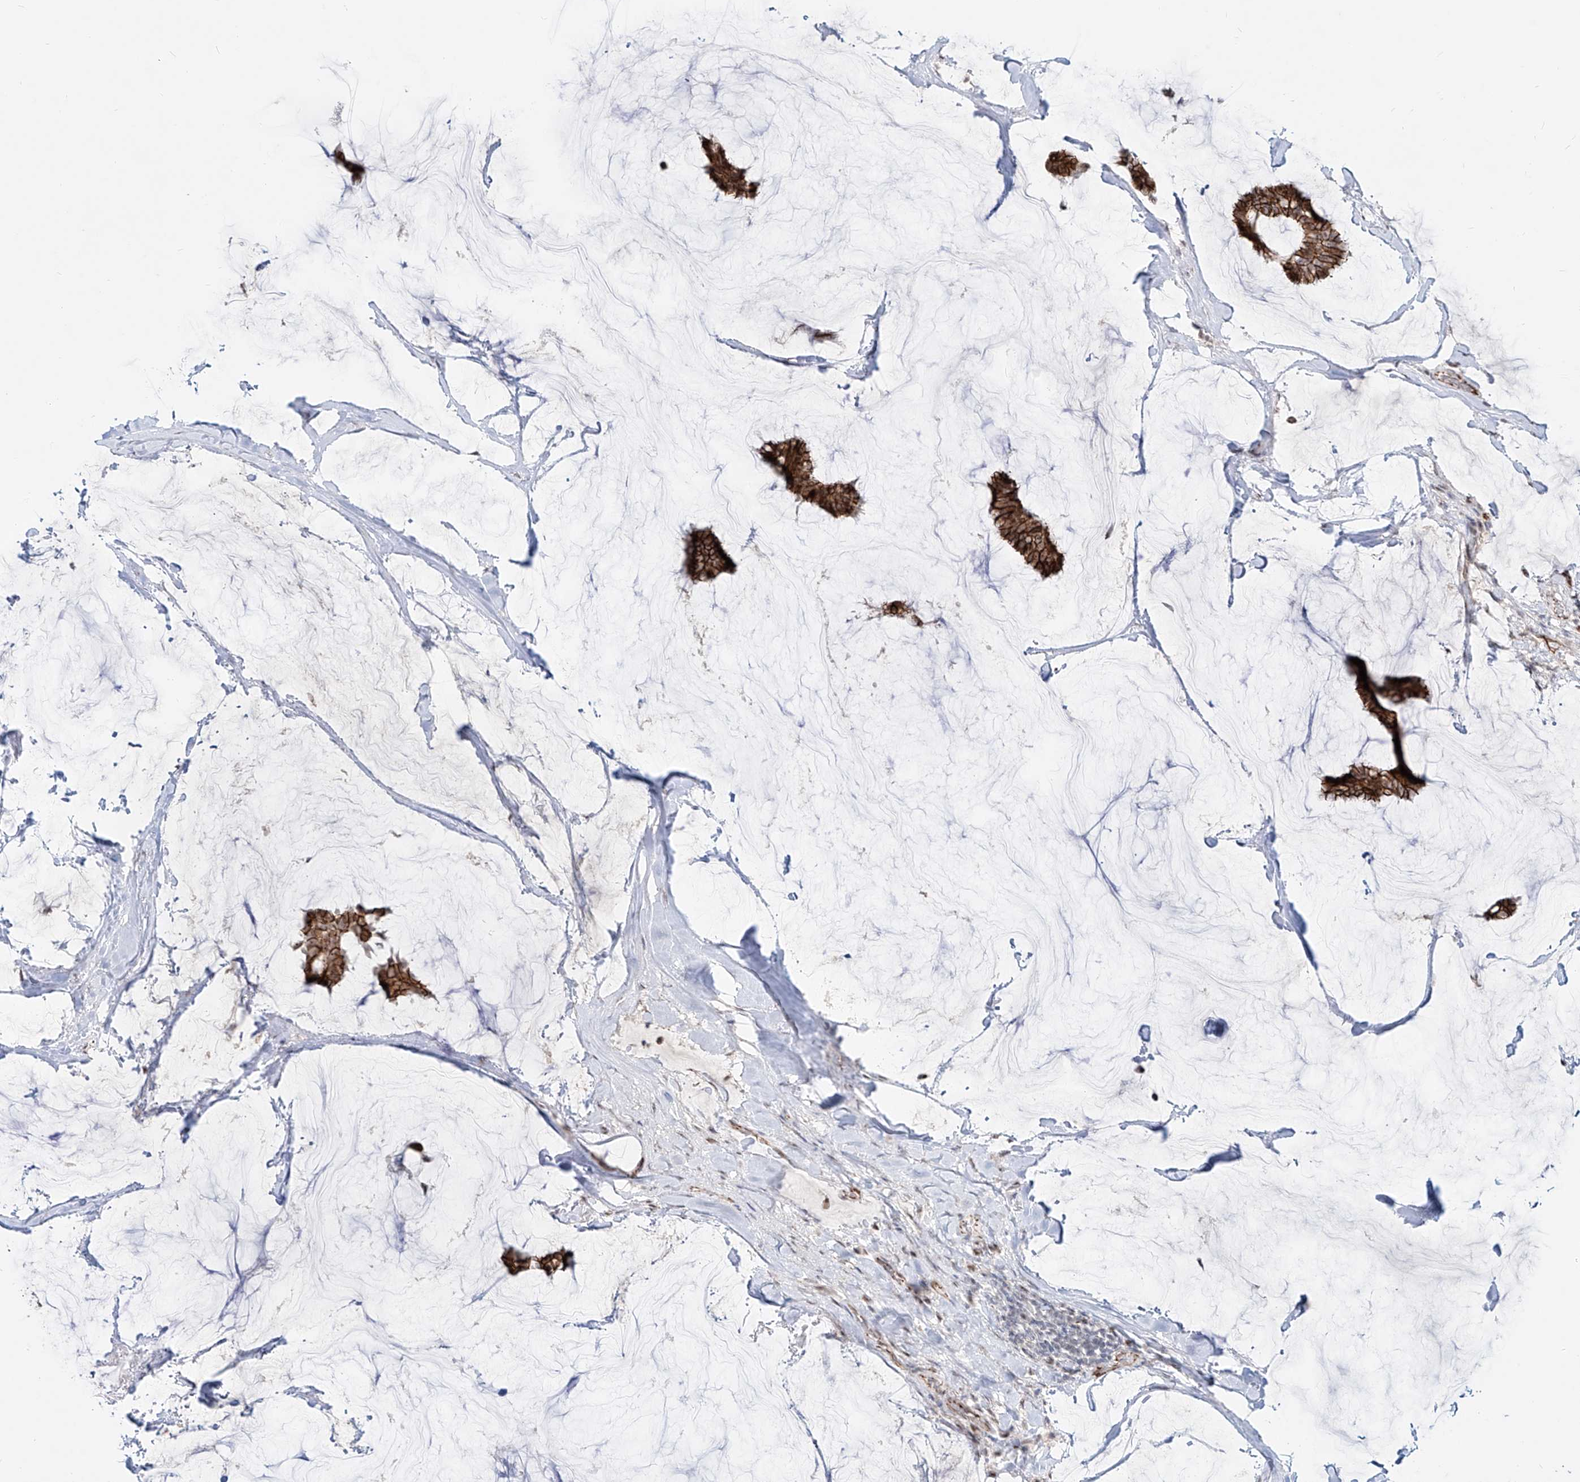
{"staining": {"intensity": "strong", "quantity": ">75%", "location": "cytoplasmic/membranous"}, "tissue": "breast cancer", "cell_type": "Tumor cells", "image_type": "cancer", "snomed": [{"axis": "morphology", "description": "Duct carcinoma"}, {"axis": "topography", "description": "Breast"}], "caption": "The histopathology image reveals immunohistochemical staining of breast cancer (intraductal carcinoma). There is strong cytoplasmic/membranous positivity is seen in approximately >75% of tumor cells.", "gene": "ZNF710", "patient": {"sex": "female", "age": 93}}